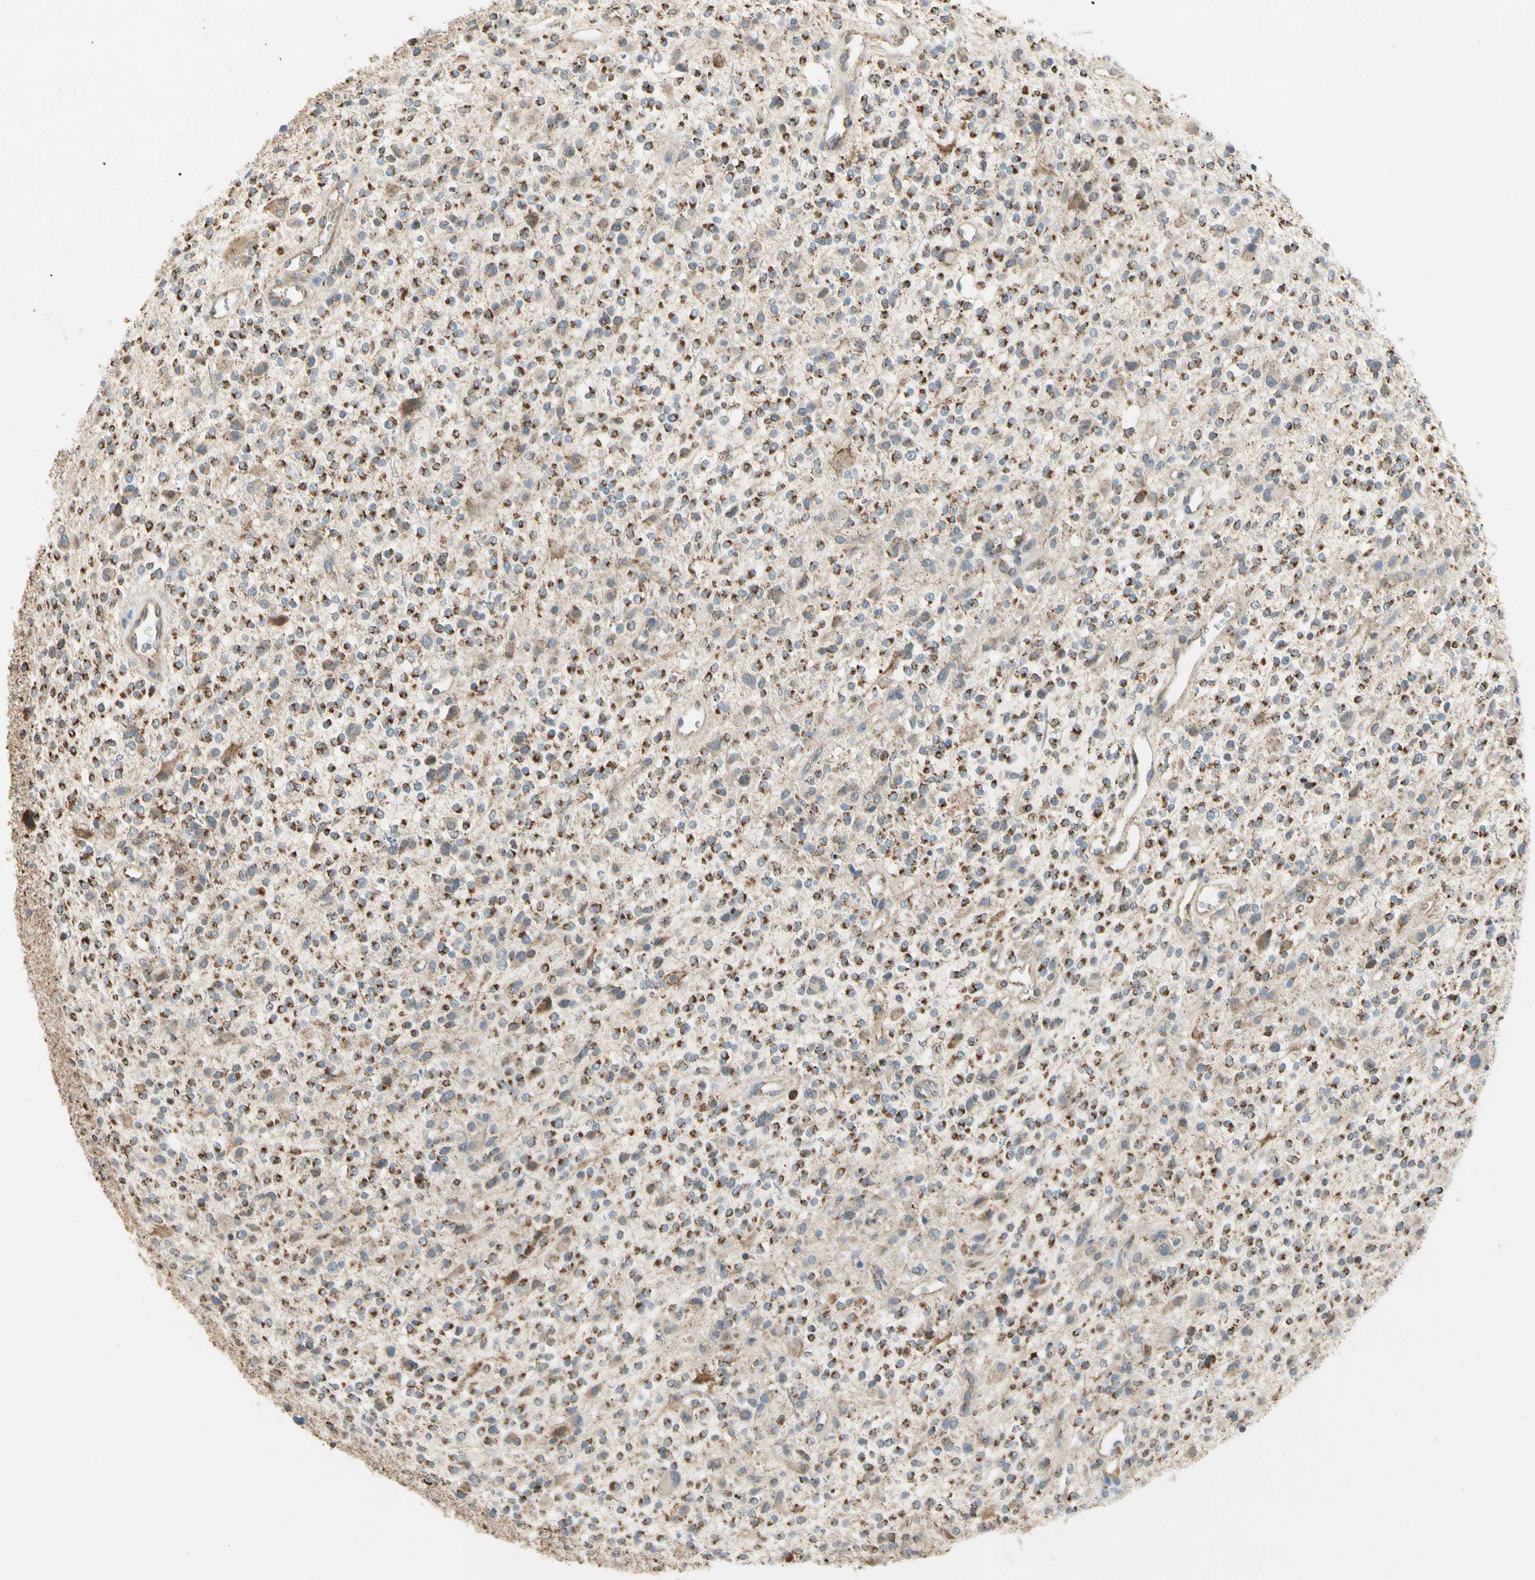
{"staining": {"intensity": "strong", "quantity": ">75%", "location": "cytoplasmic/membranous"}, "tissue": "glioma", "cell_type": "Tumor cells", "image_type": "cancer", "snomed": [{"axis": "morphology", "description": "Glioma, malignant, High grade"}, {"axis": "topography", "description": "Brain"}], "caption": "DAB immunohistochemical staining of malignant high-grade glioma shows strong cytoplasmic/membranous protein positivity in about >75% of tumor cells.", "gene": "EPHB3", "patient": {"sex": "male", "age": 48}}